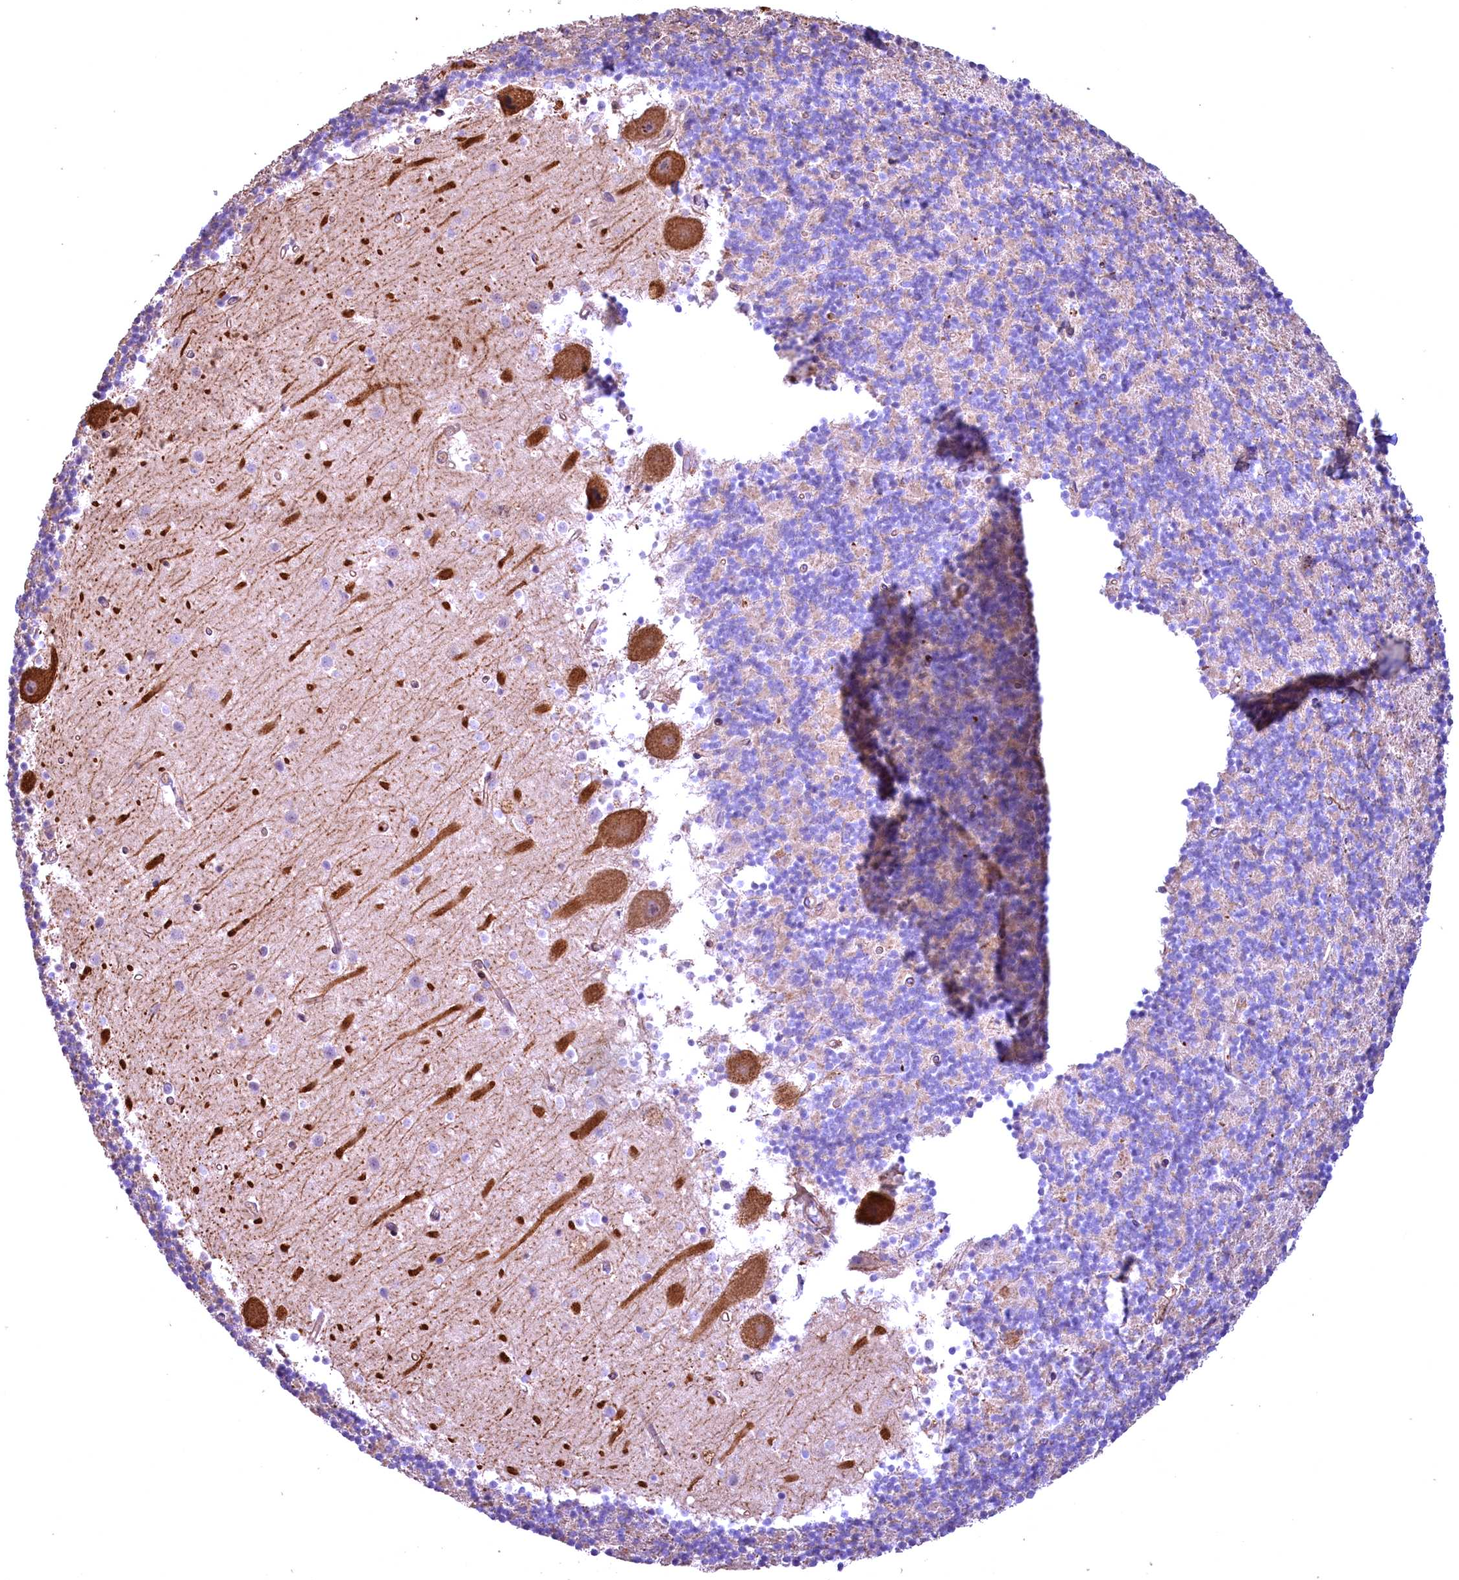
{"staining": {"intensity": "weak", "quantity": "25%-75%", "location": "cytoplasmic/membranous"}, "tissue": "cerebellum", "cell_type": "Cells in granular layer", "image_type": "normal", "snomed": [{"axis": "morphology", "description": "Normal tissue, NOS"}, {"axis": "topography", "description": "Cerebellum"}], "caption": "This micrograph demonstrates IHC staining of benign cerebellum, with low weak cytoplasmic/membranous staining in approximately 25%-75% of cells in granular layer.", "gene": "FUZ", "patient": {"sex": "male", "age": 54}}